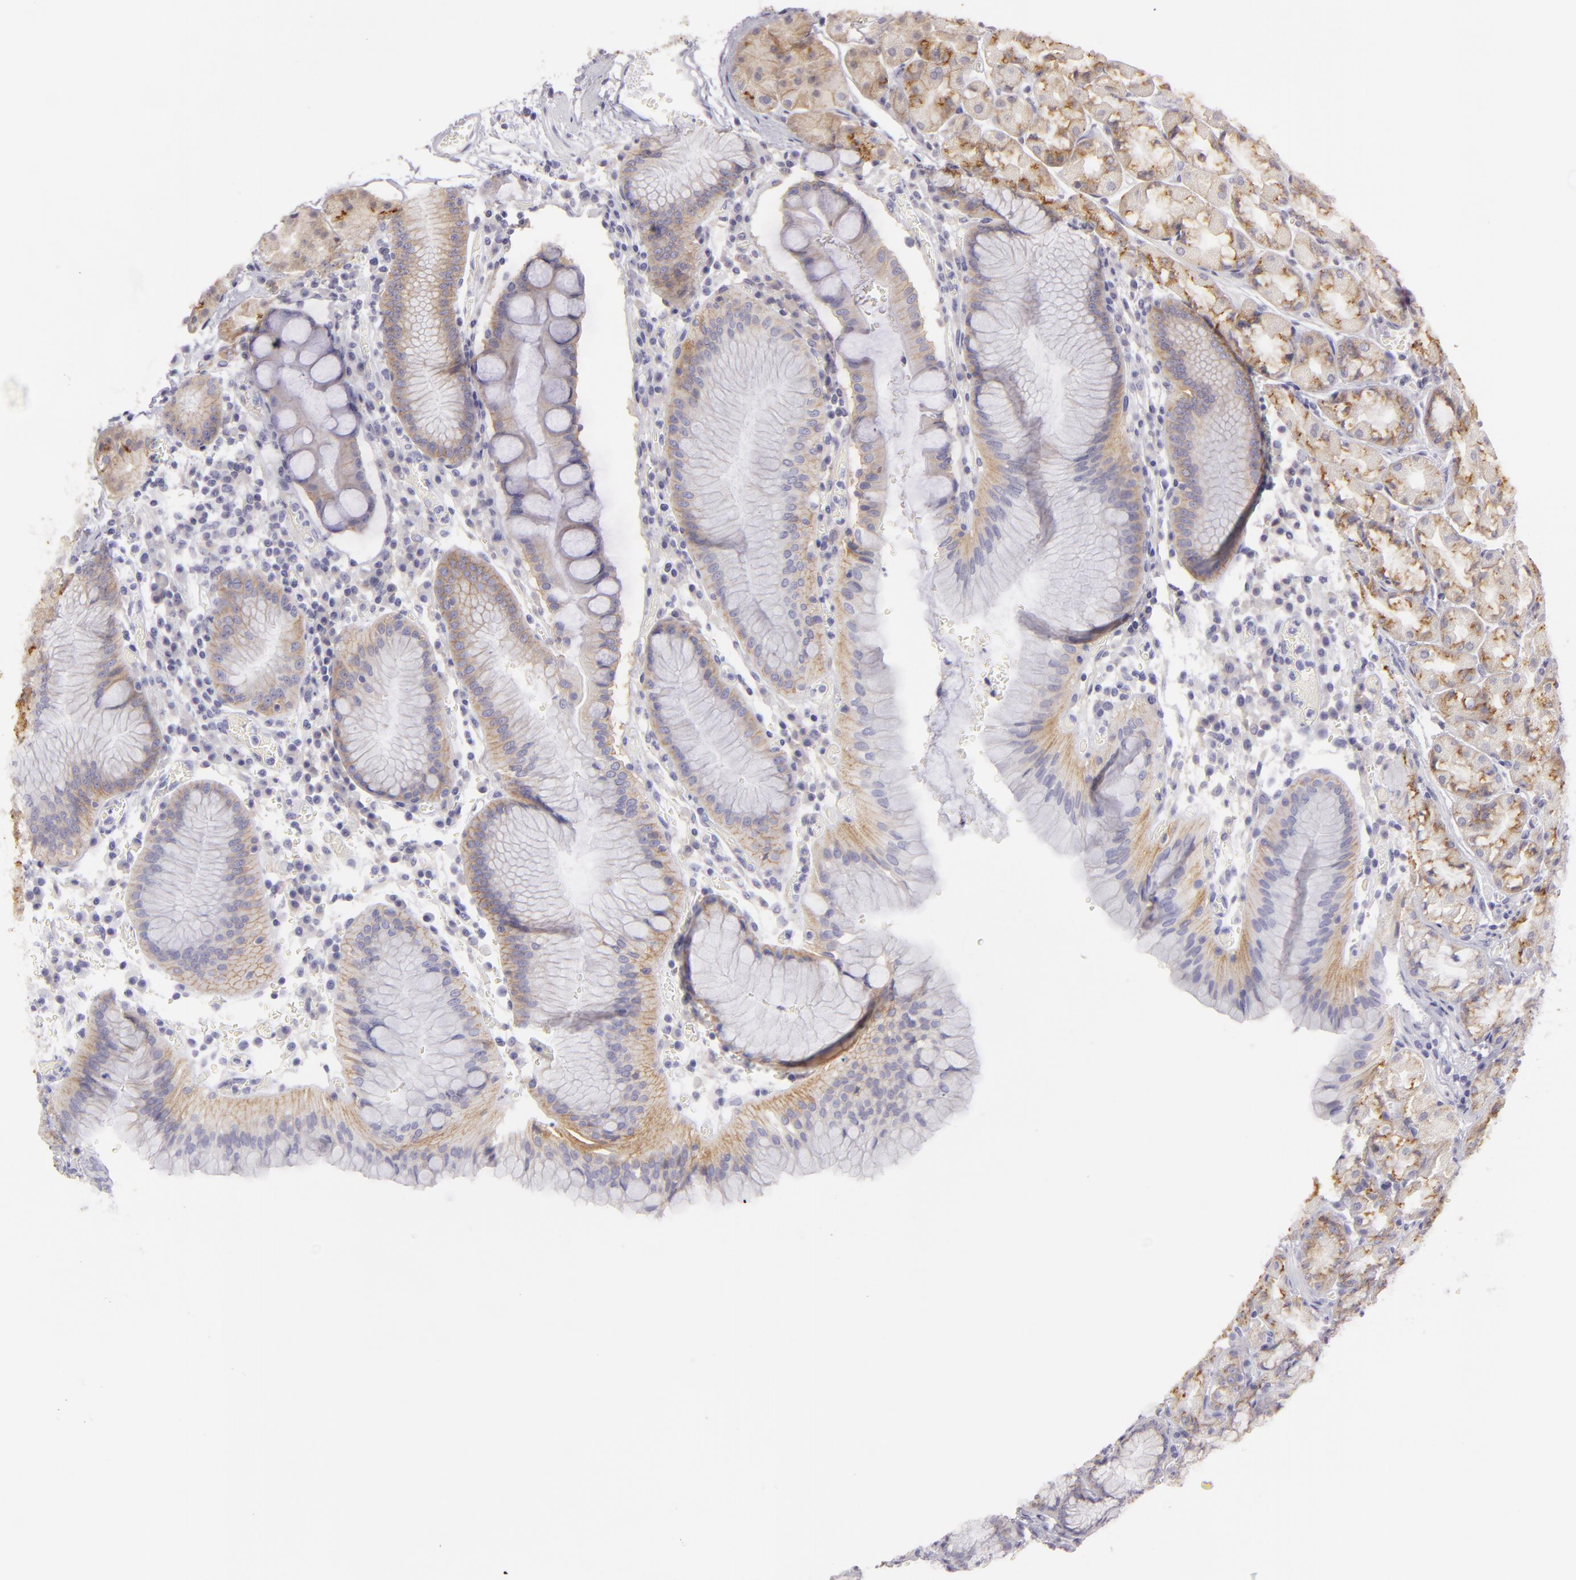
{"staining": {"intensity": "weak", "quantity": ">75%", "location": "cytoplasmic/membranous"}, "tissue": "stomach", "cell_type": "Glandular cells", "image_type": "normal", "snomed": [{"axis": "morphology", "description": "Normal tissue, NOS"}, {"axis": "topography", "description": "Stomach, lower"}], "caption": "Immunohistochemistry (IHC) histopathology image of normal stomach stained for a protein (brown), which displays low levels of weak cytoplasmic/membranous expression in about >75% of glandular cells.", "gene": "DLG4", "patient": {"sex": "female", "age": 73}}